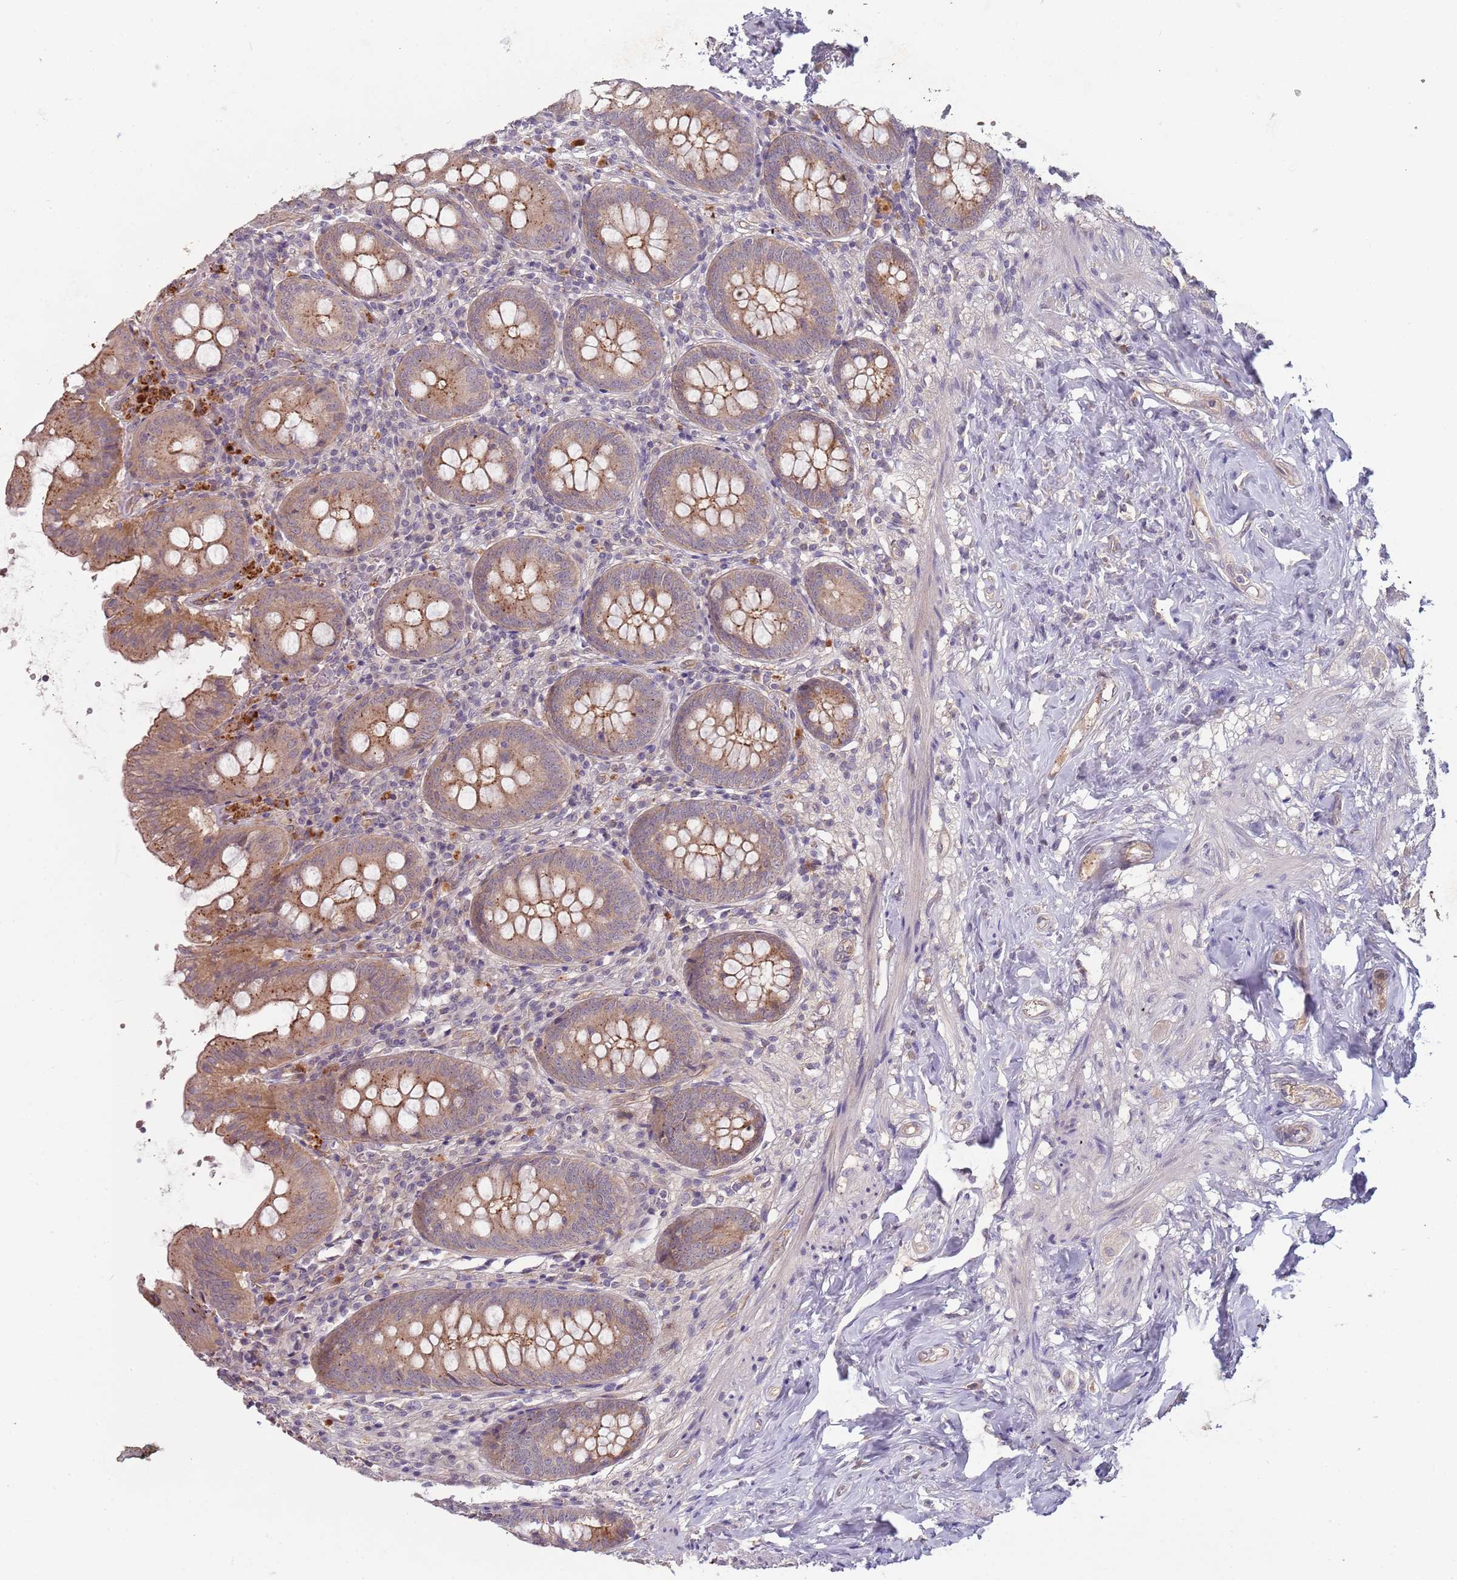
{"staining": {"intensity": "moderate", "quantity": ">75%", "location": "cytoplasmic/membranous"}, "tissue": "appendix", "cell_type": "Glandular cells", "image_type": "normal", "snomed": [{"axis": "morphology", "description": "Normal tissue, NOS"}, {"axis": "topography", "description": "Appendix"}], "caption": "High-power microscopy captured an IHC micrograph of unremarkable appendix, revealing moderate cytoplasmic/membranous expression in approximately >75% of glandular cells.", "gene": "SAV1", "patient": {"sex": "female", "age": 54}}